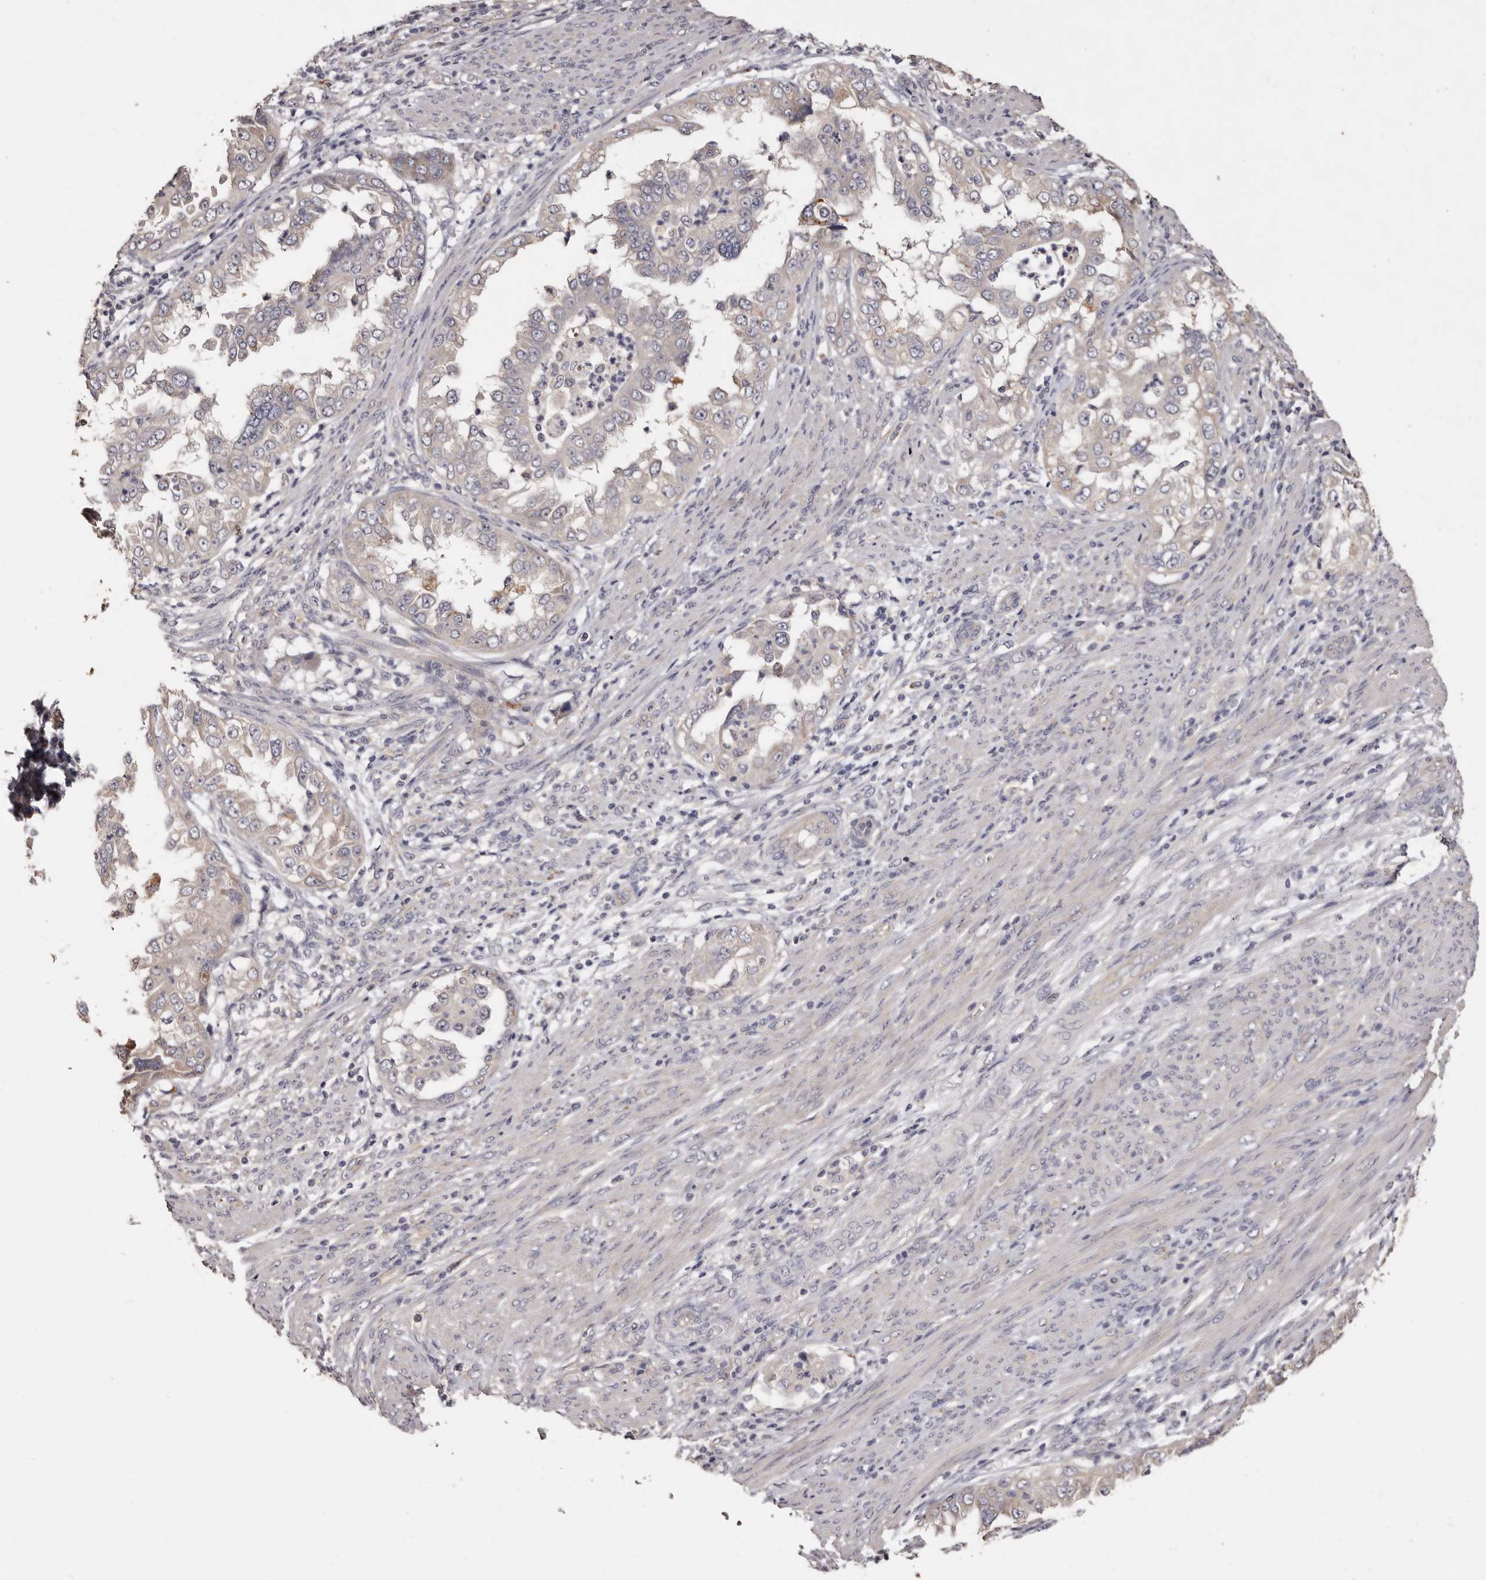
{"staining": {"intensity": "negative", "quantity": "none", "location": "none"}, "tissue": "endometrial cancer", "cell_type": "Tumor cells", "image_type": "cancer", "snomed": [{"axis": "morphology", "description": "Adenocarcinoma, NOS"}, {"axis": "topography", "description": "Endometrium"}], "caption": "DAB (3,3'-diaminobenzidine) immunohistochemical staining of endometrial adenocarcinoma demonstrates no significant expression in tumor cells.", "gene": "ETNK1", "patient": {"sex": "female", "age": 85}}